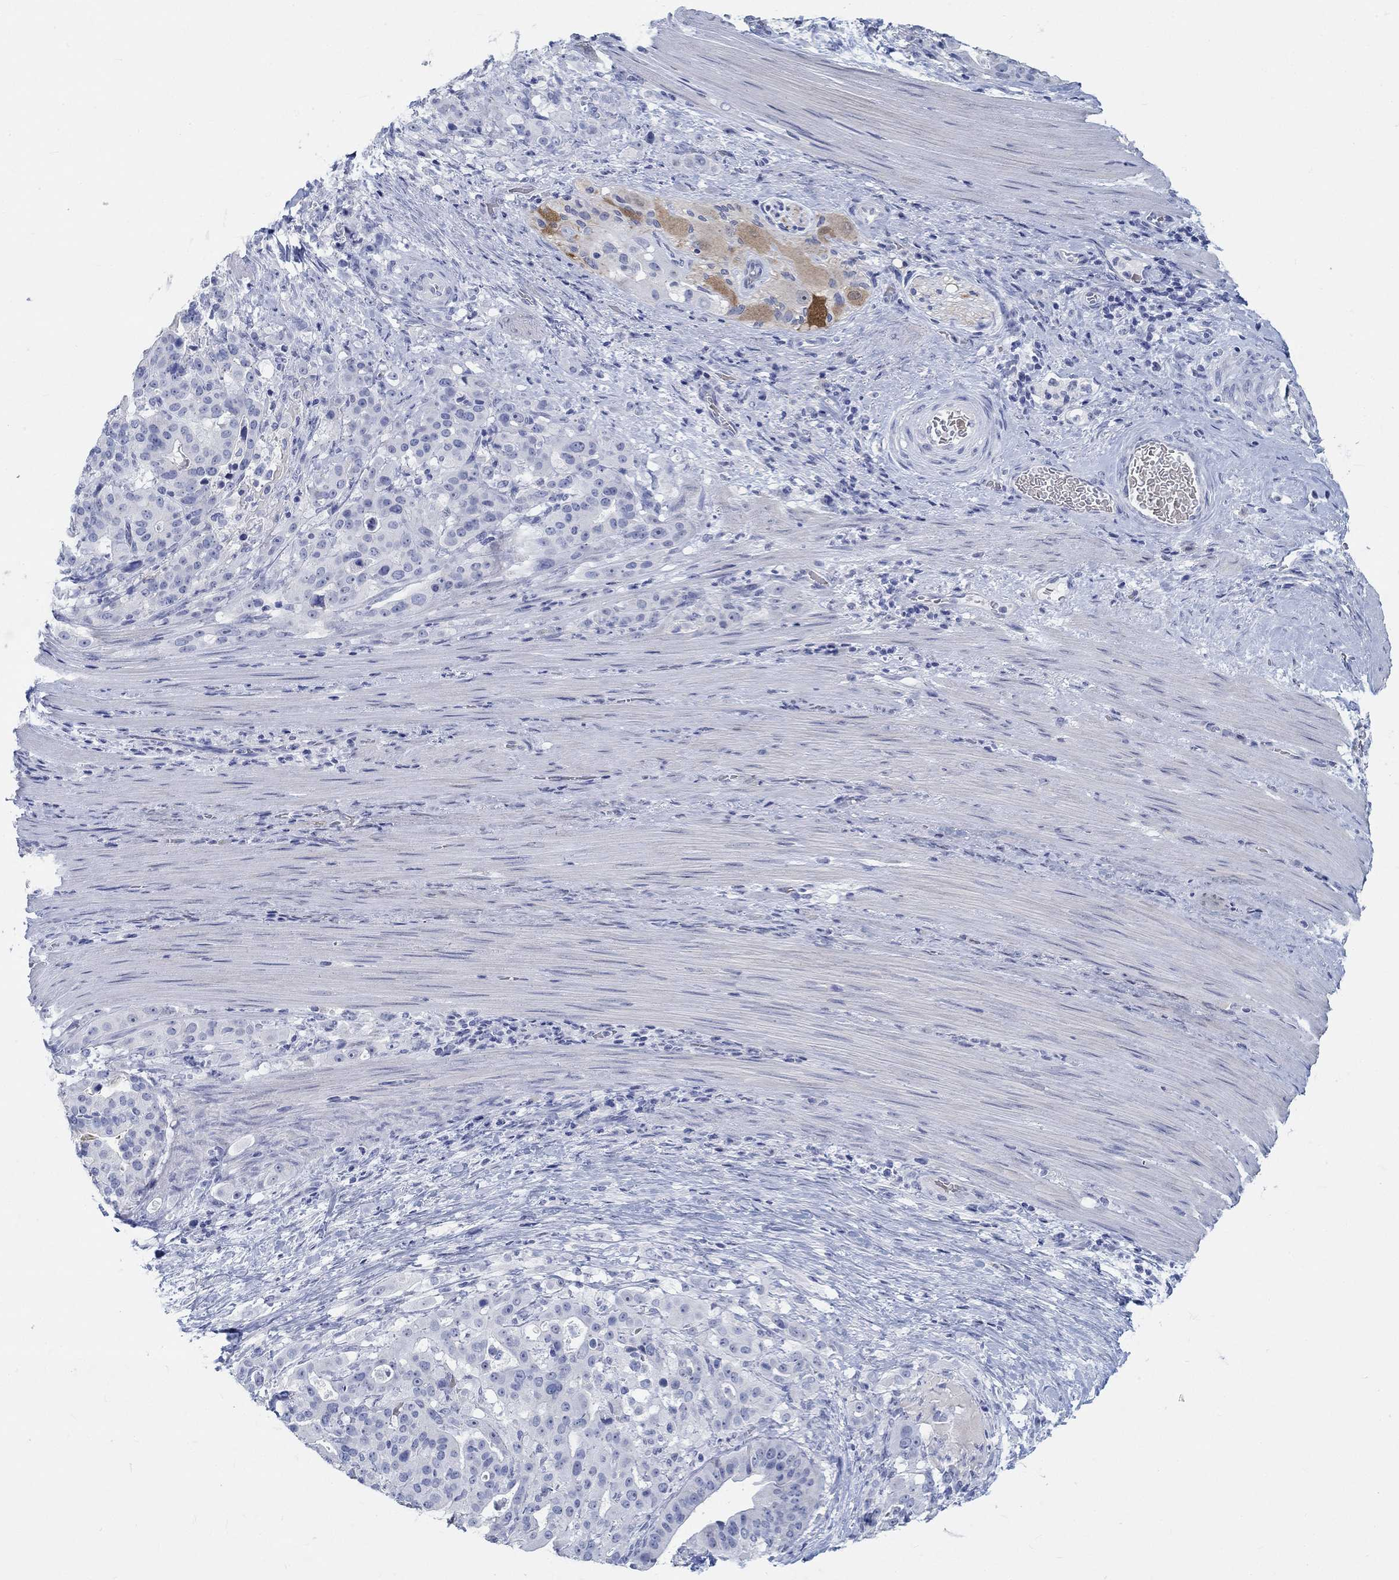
{"staining": {"intensity": "negative", "quantity": "none", "location": "none"}, "tissue": "stomach cancer", "cell_type": "Tumor cells", "image_type": "cancer", "snomed": [{"axis": "morphology", "description": "Adenocarcinoma, NOS"}, {"axis": "topography", "description": "Stomach"}], "caption": "High magnification brightfield microscopy of stomach cancer stained with DAB (3,3'-diaminobenzidine) (brown) and counterstained with hematoxylin (blue): tumor cells show no significant expression.", "gene": "GRIA3", "patient": {"sex": "male", "age": 48}}